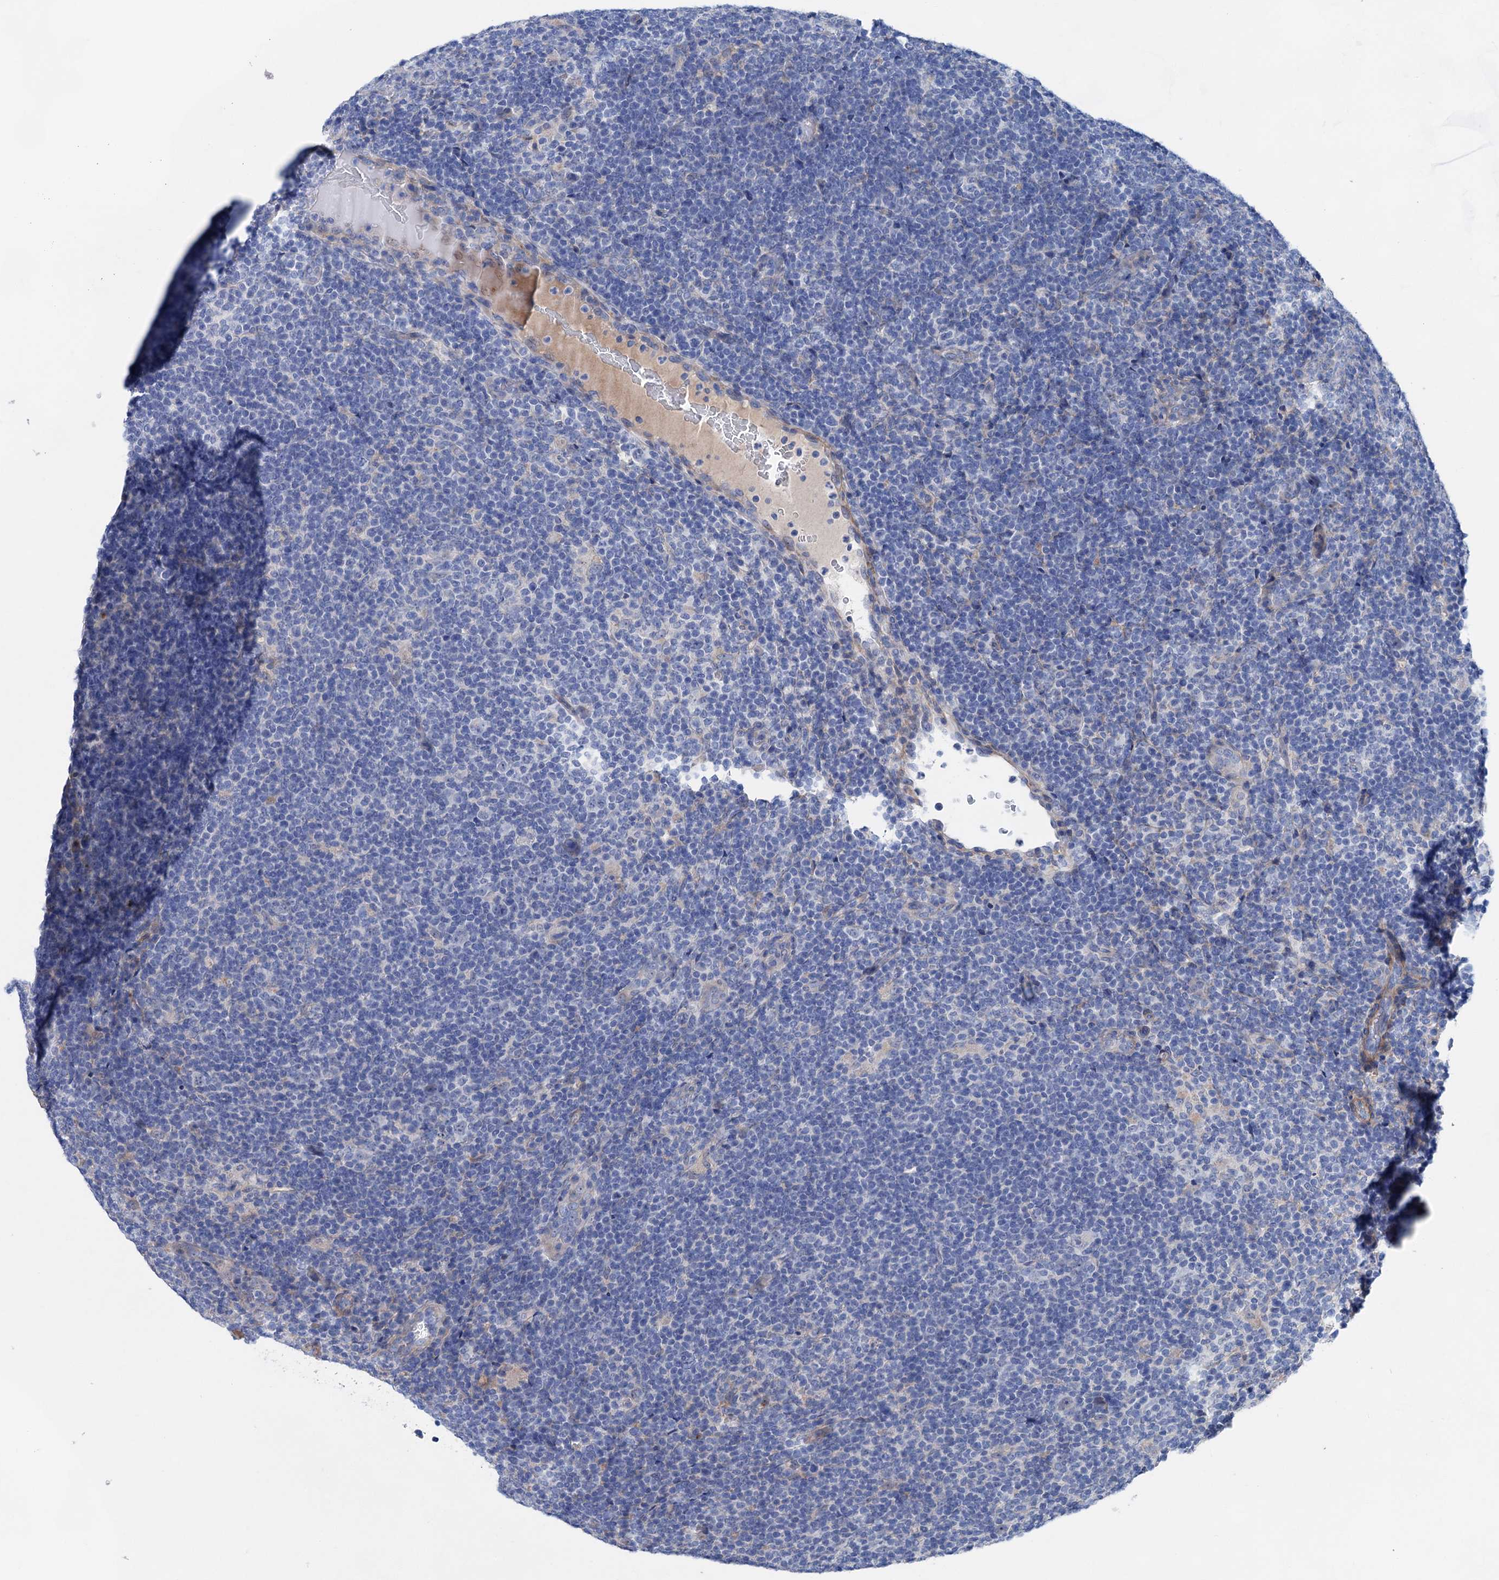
{"staining": {"intensity": "negative", "quantity": "none", "location": "none"}, "tissue": "lymphoma", "cell_type": "Tumor cells", "image_type": "cancer", "snomed": [{"axis": "morphology", "description": "Hodgkin's disease, NOS"}, {"axis": "topography", "description": "Lymph node"}], "caption": "Human Hodgkin's disease stained for a protein using IHC reveals no positivity in tumor cells.", "gene": "GPR155", "patient": {"sex": "female", "age": 57}}